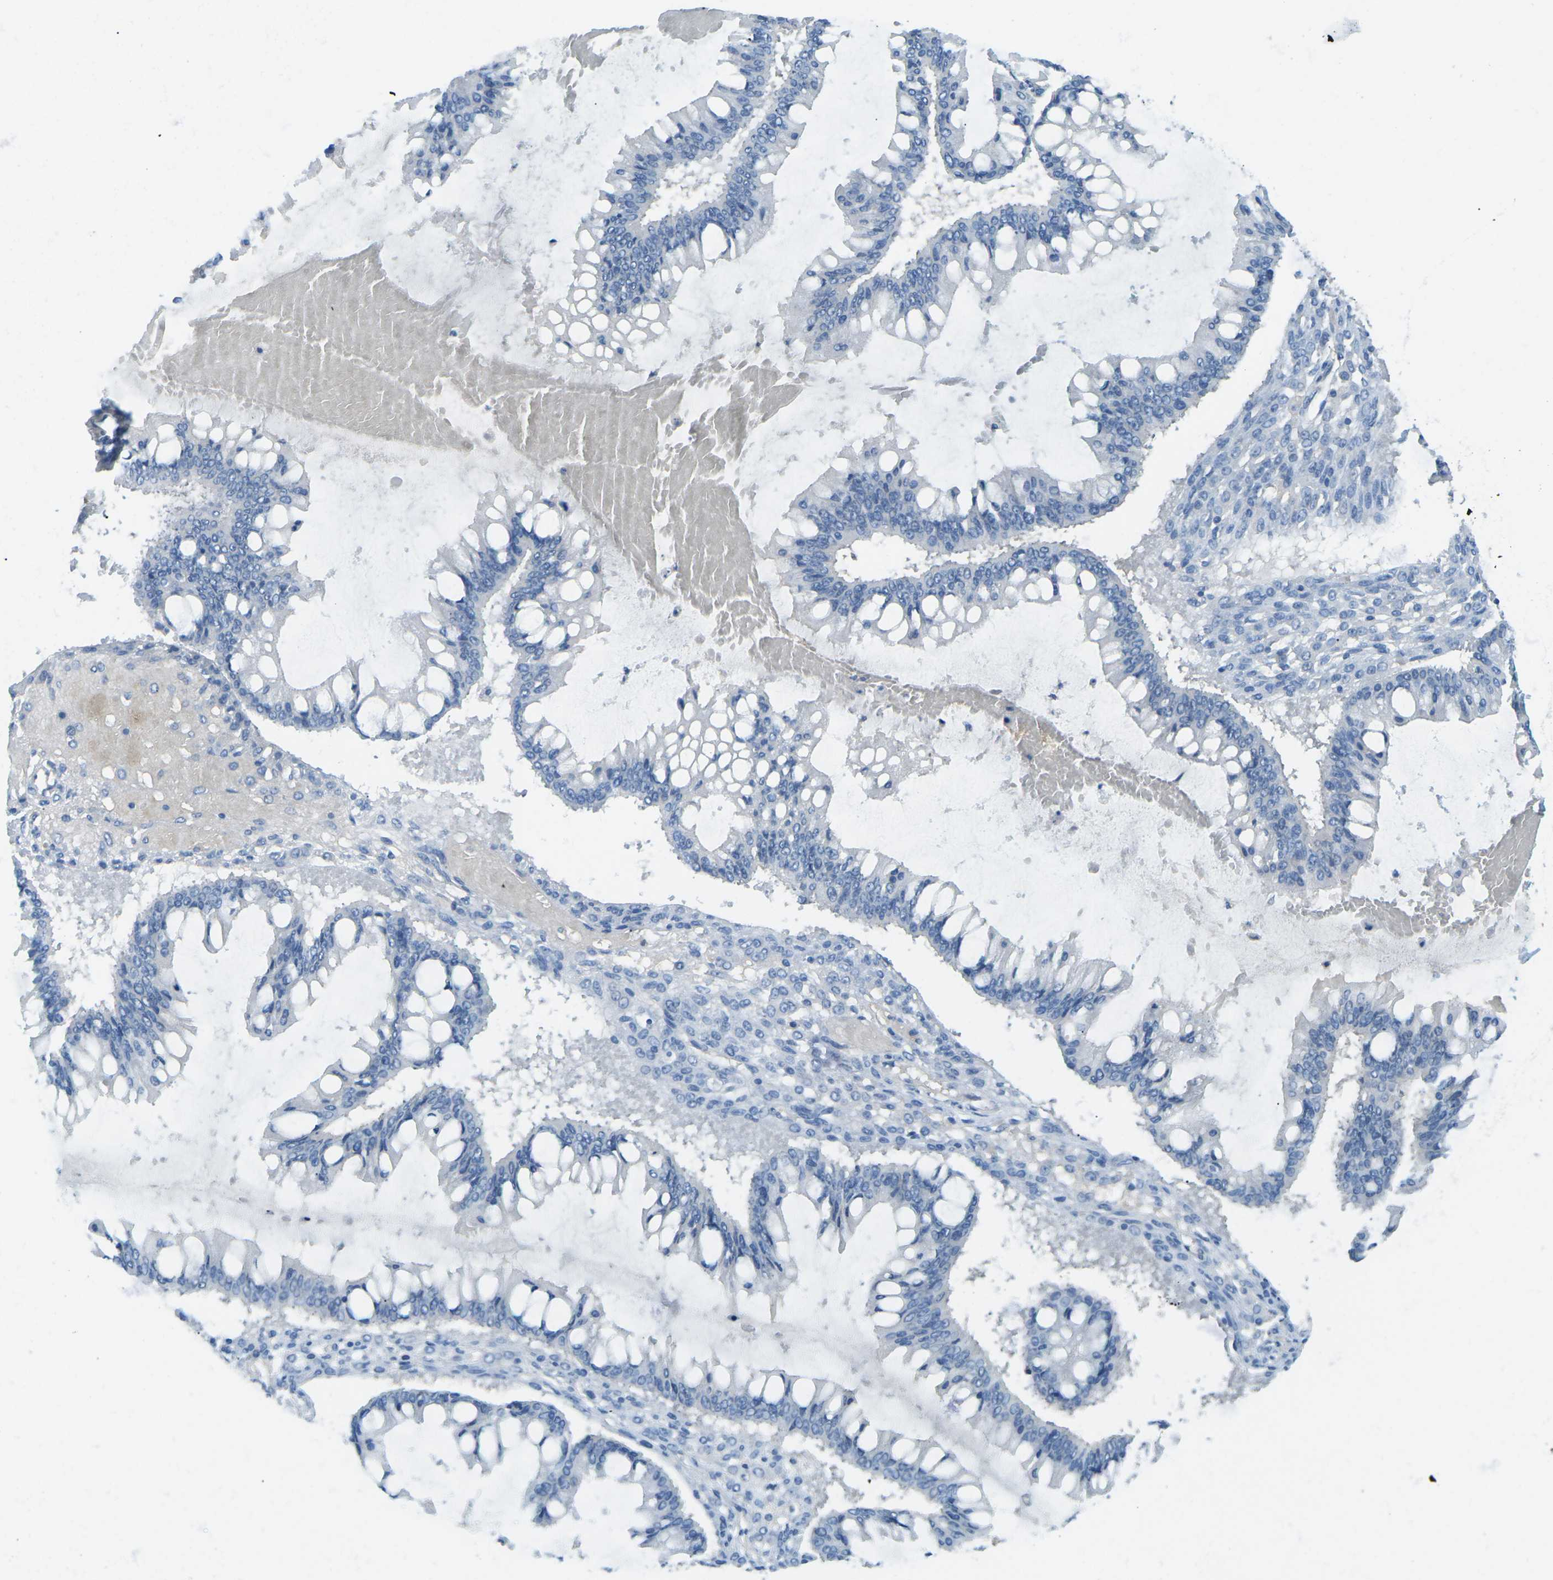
{"staining": {"intensity": "negative", "quantity": "none", "location": "none"}, "tissue": "ovarian cancer", "cell_type": "Tumor cells", "image_type": "cancer", "snomed": [{"axis": "morphology", "description": "Cystadenocarcinoma, mucinous, NOS"}, {"axis": "topography", "description": "Ovary"}], "caption": "Ovarian cancer was stained to show a protein in brown. There is no significant positivity in tumor cells.", "gene": "CD47", "patient": {"sex": "female", "age": 73}}